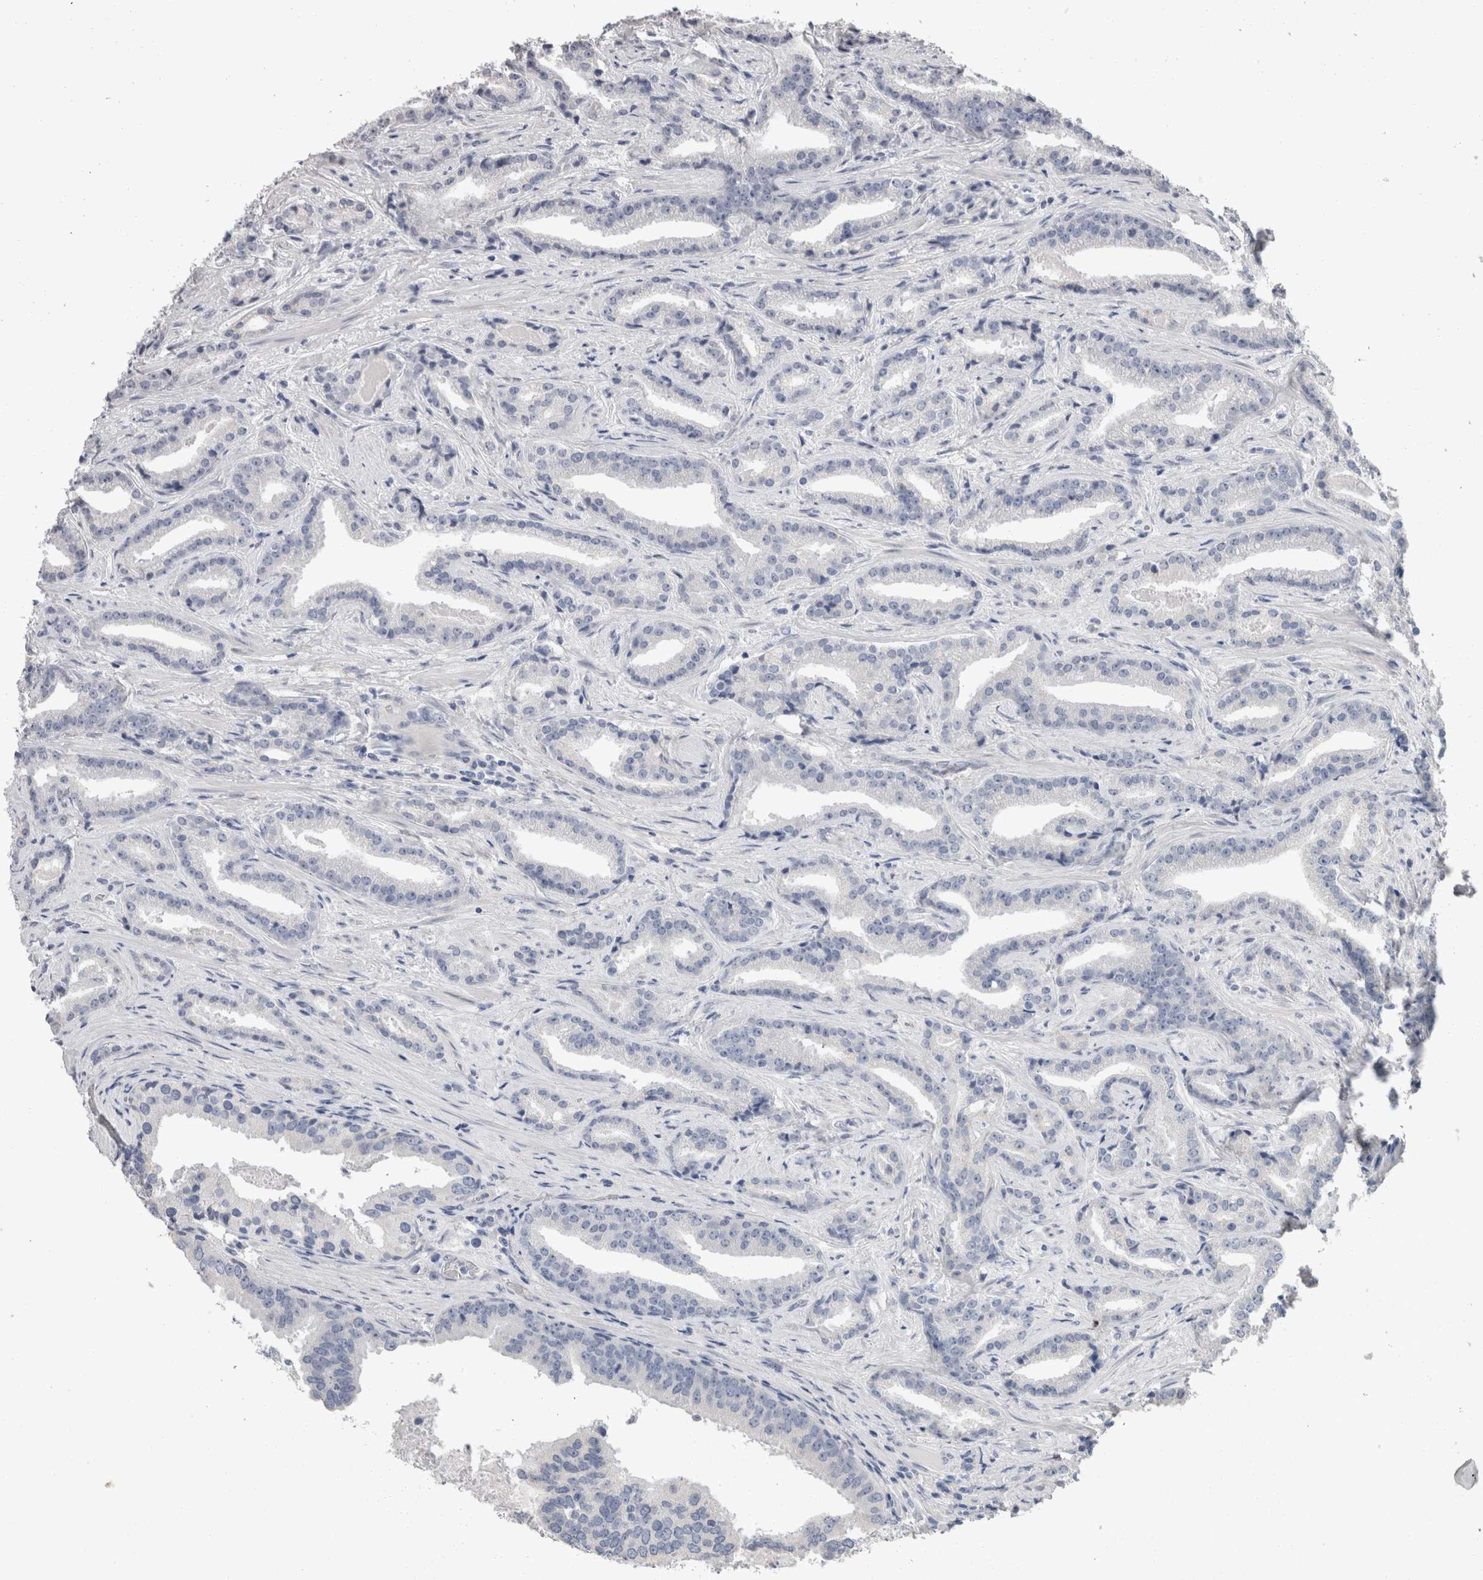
{"staining": {"intensity": "negative", "quantity": "none", "location": "none"}, "tissue": "prostate cancer", "cell_type": "Tumor cells", "image_type": "cancer", "snomed": [{"axis": "morphology", "description": "Adenocarcinoma, Low grade"}, {"axis": "topography", "description": "Prostate"}], "caption": "DAB immunohistochemical staining of human low-grade adenocarcinoma (prostate) displays no significant expression in tumor cells.", "gene": "FHOD3", "patient": {"sex": "male", "age": 67}}